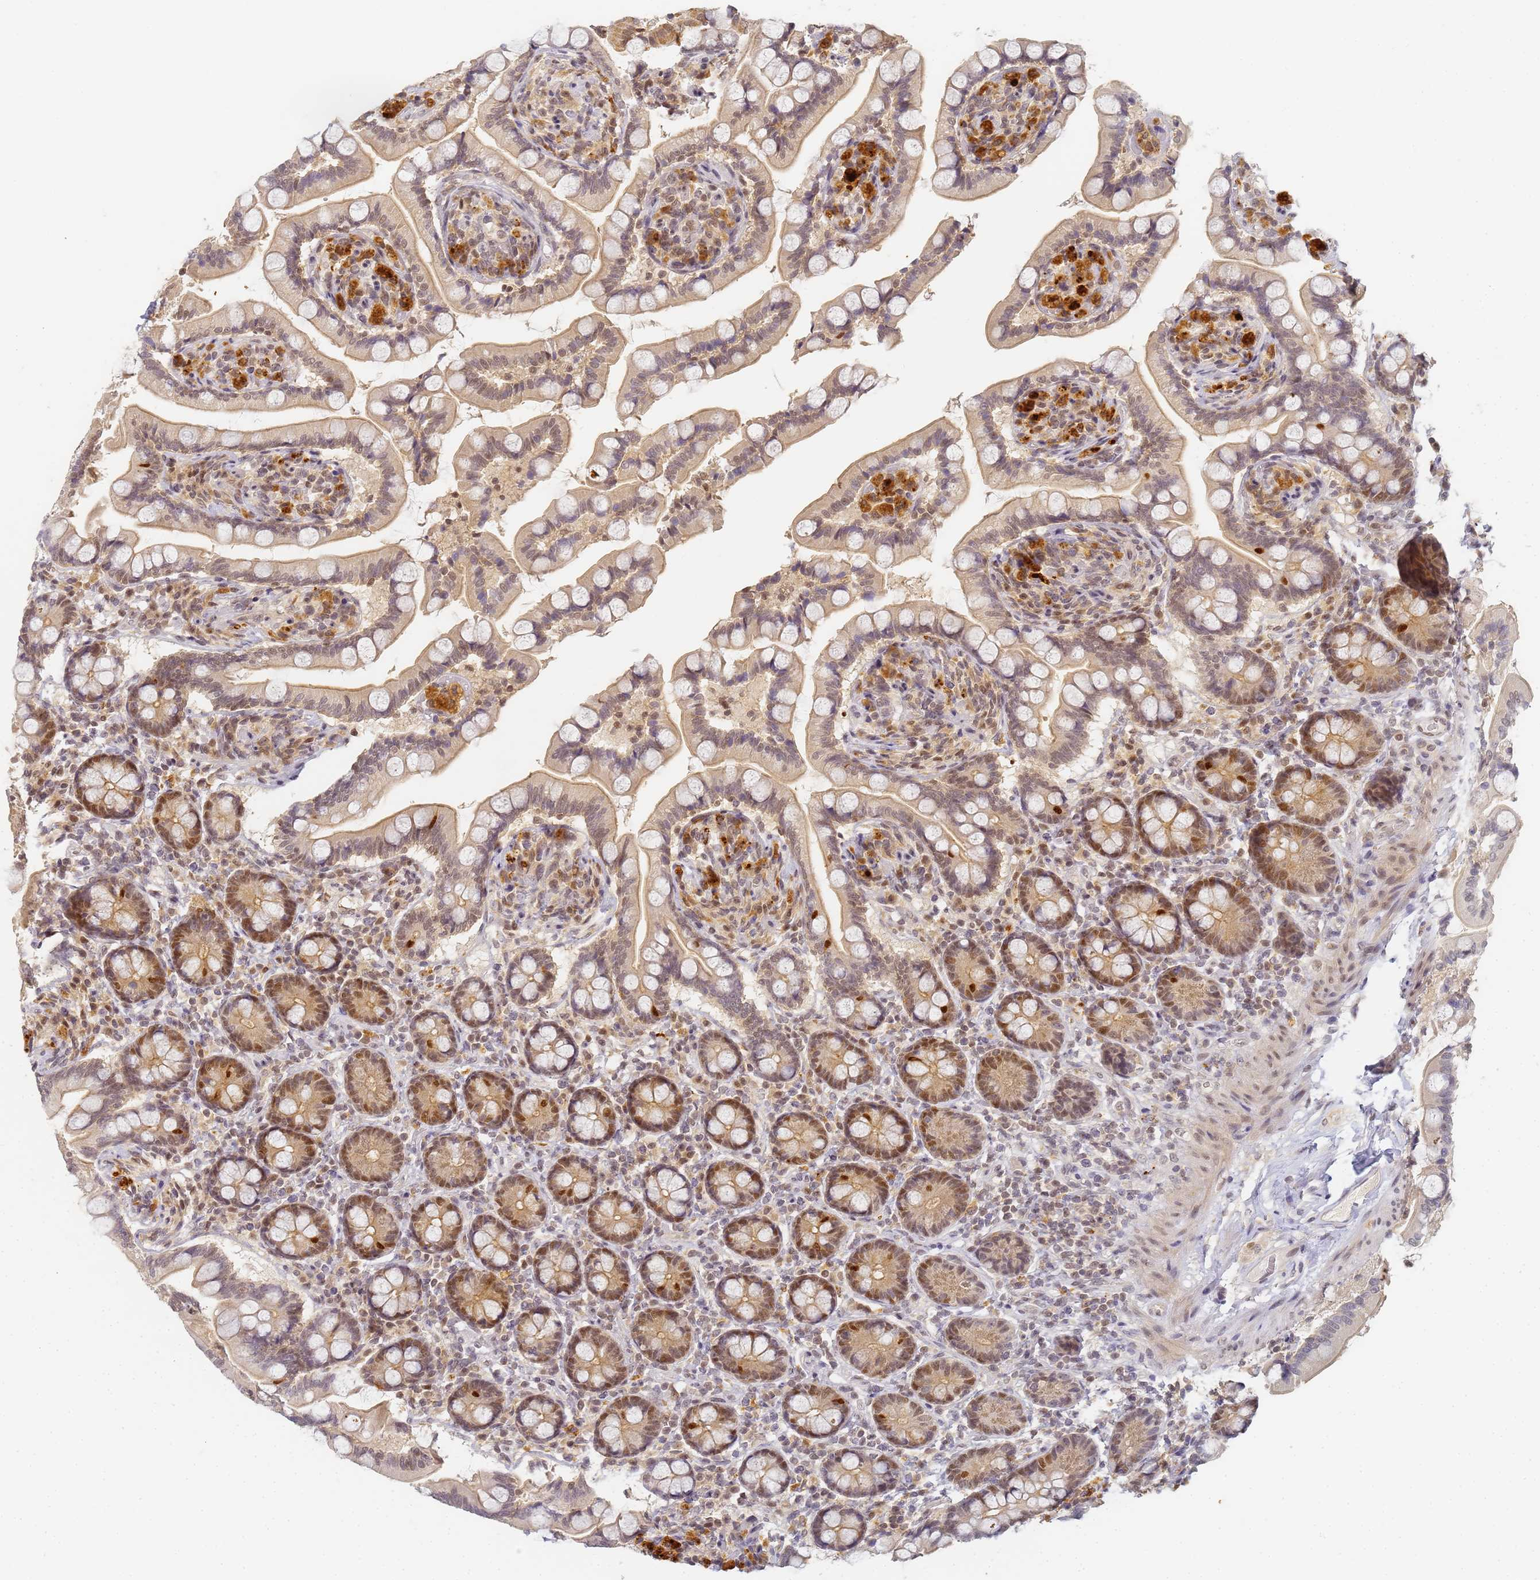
{"staining": {"intensity": "strong", "quantity": "25%-75%", "location": "cytoplasmic/membranous,nuclear"}, "tissue": "small intestine", "cell_type": "Glandular cells", "image_type": "normal", "snomed": [{"axis": "morphology", "description": "Normal tissue, NOS"}, {"axis": "topography", "description": "Small intestine"}], "caption": "Human small intestine stained with a brown dye demonstrates strong cytoplasmic/membranous,nuclear positive positivity in about 25%-75% of glandular cells.", "gene": "HMCES", "patient": {"sex": "female", "age": 64}}